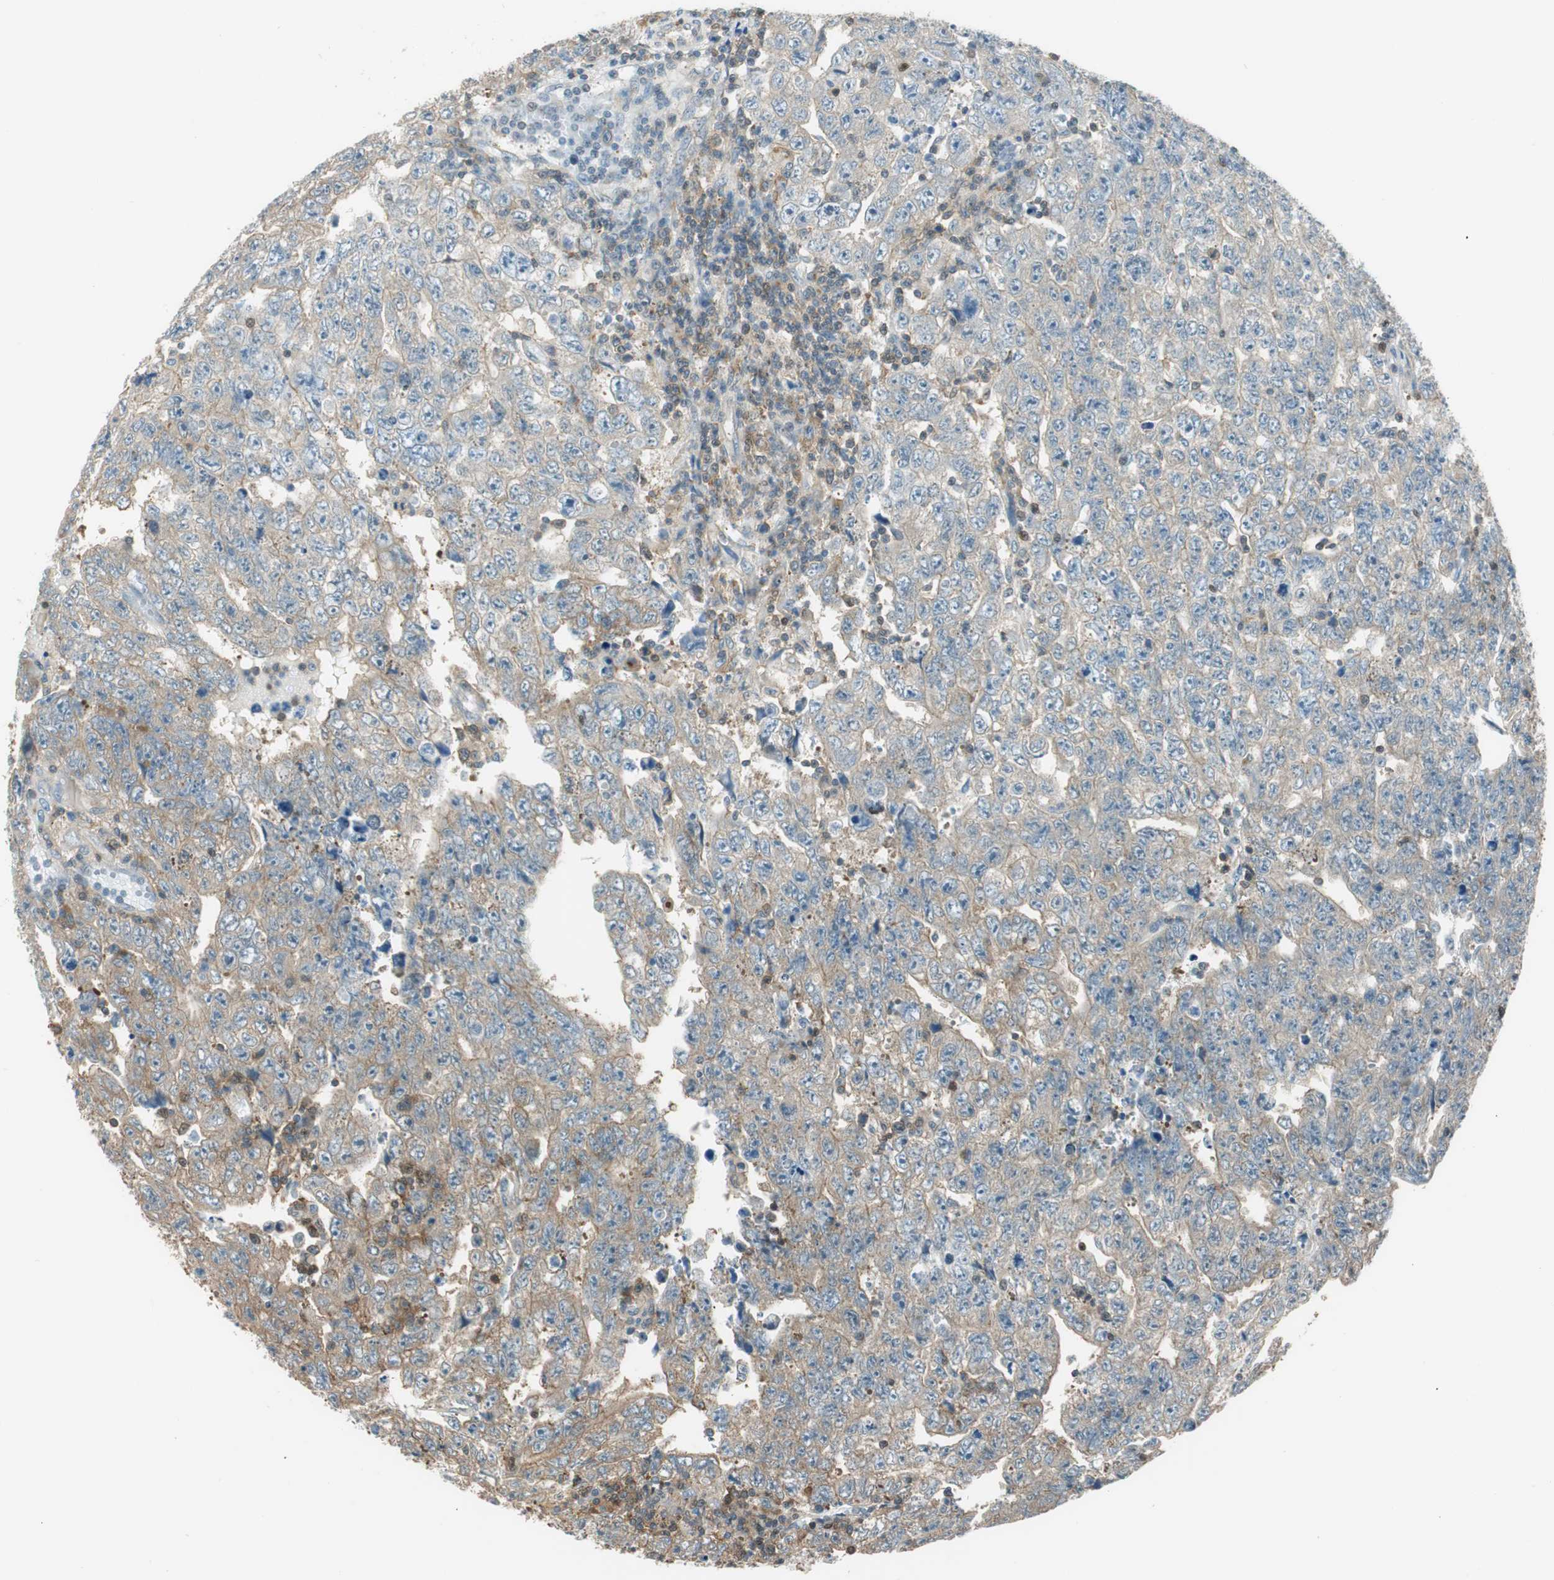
{"staining": {"intensity": "weak", "quantity": ">75%", "location": "cytoplasmic/membranous"}, "tissue": "testis cancer", "cell_type": "Tumor cells", "image_type": "cancer", "snomed": [{"axis": "morphology", "description": "Carcinoma, Embryonal, NOS"}, {"axis": "topography", "description": "Testis"}], "caption": "About >75% of tumor cells in human testis embryonal carcinoma demonstrate weak cytoplasmic/membranous protein staining as visualized by brown immunohistochemical staining.", "gene": "PI4K2B", "patient": {"sex": "male", "age": 28}}